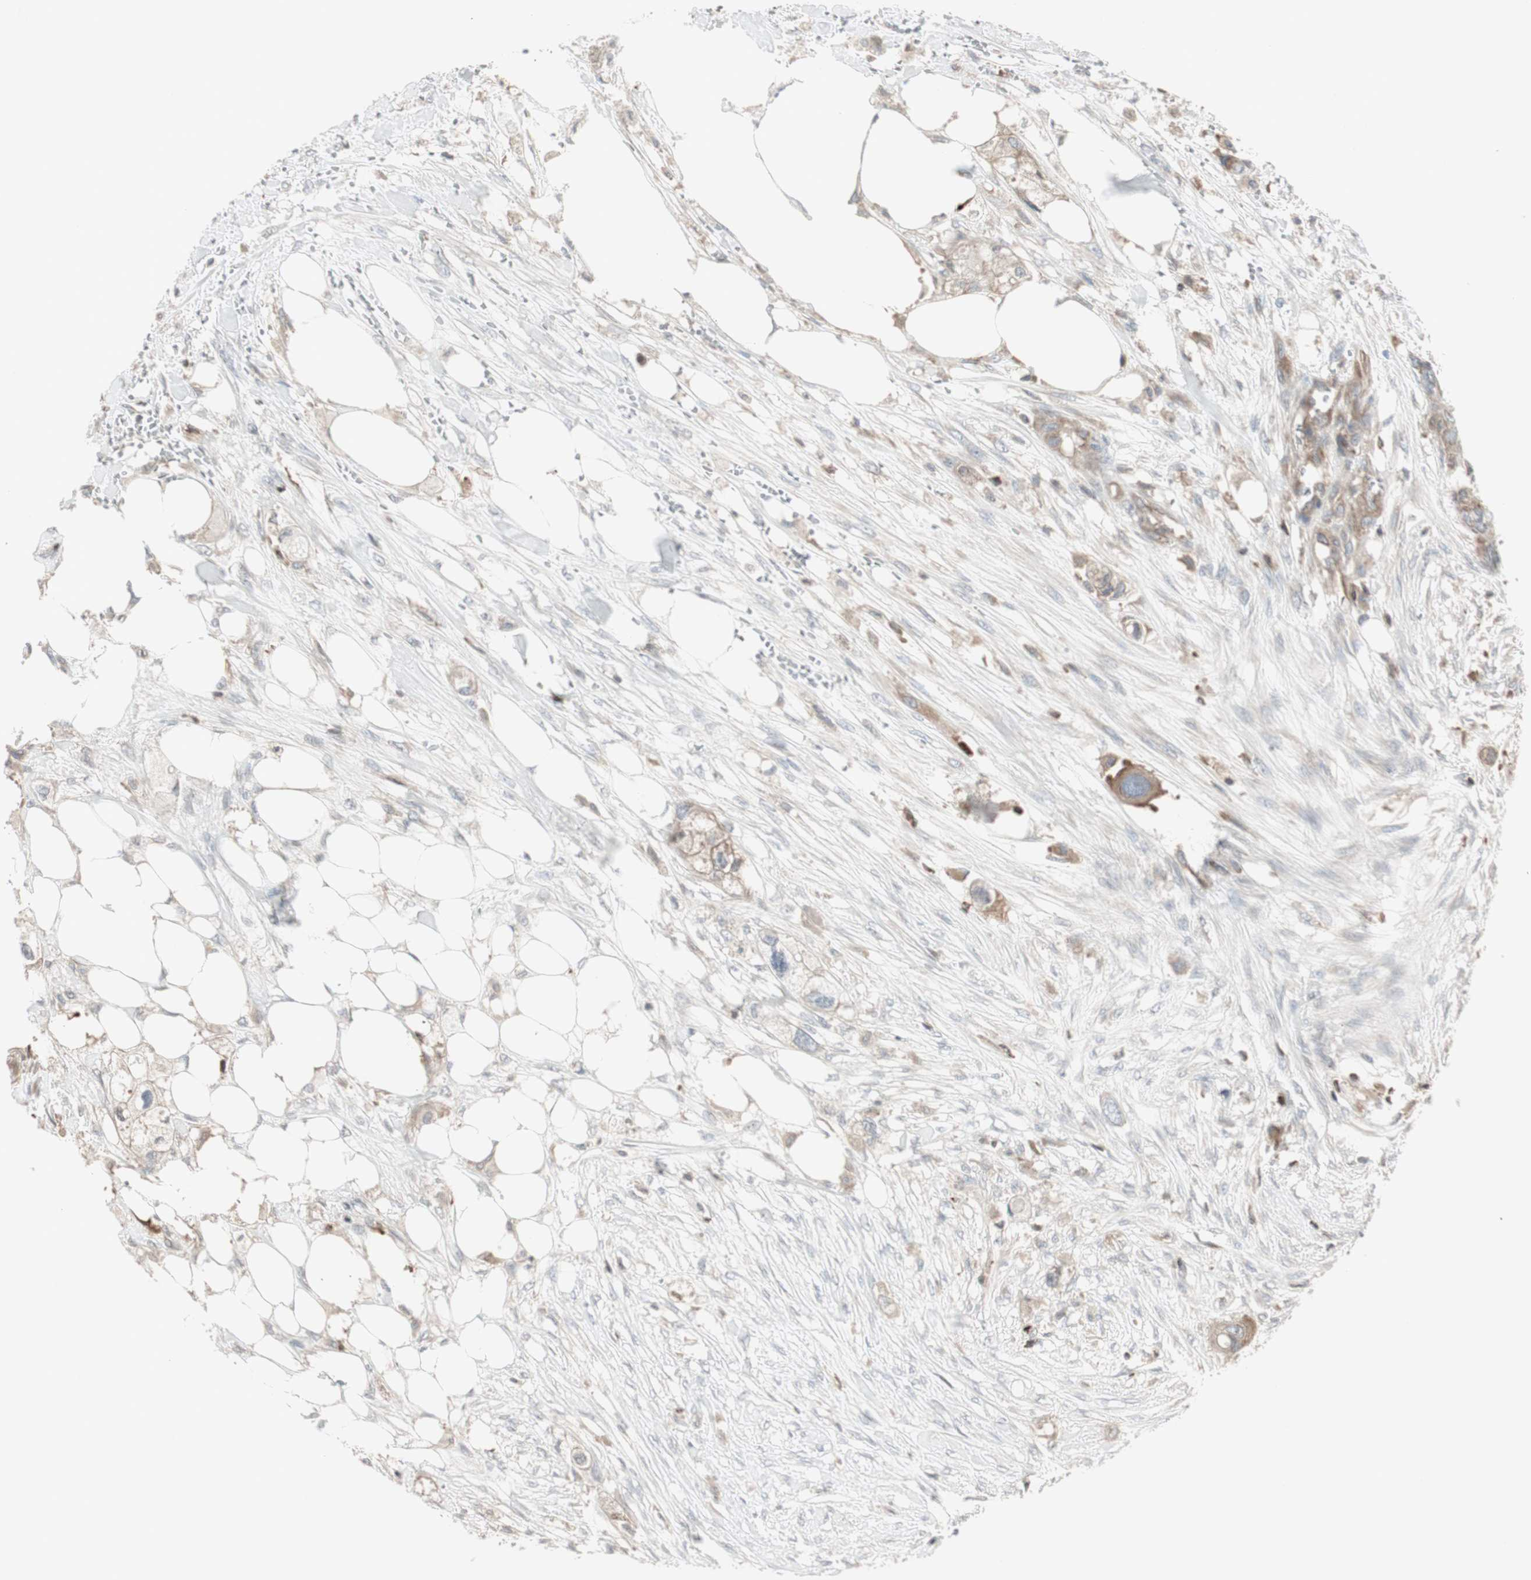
{"staining": {"intensity": "moderate", "quantity": "<25%", "location": "cytoplasmic/membranous"}, "tissue": "colorectal cancer", "cell_type": "Tumor cells", "image_type": "cancer", "snomed": [{"axis": "morphology", "description": "Adenocarcinoma, NOS"}, {"axis": "topography", "description": "Colon"}], "caption": "Colorectal adenocarcinoma stained for a protein displays moderate cytoplasmic/membranous positivity in tumor cells.", "gene": "ARHGEF1", "patient": {"sex": "female", "age": 57}}